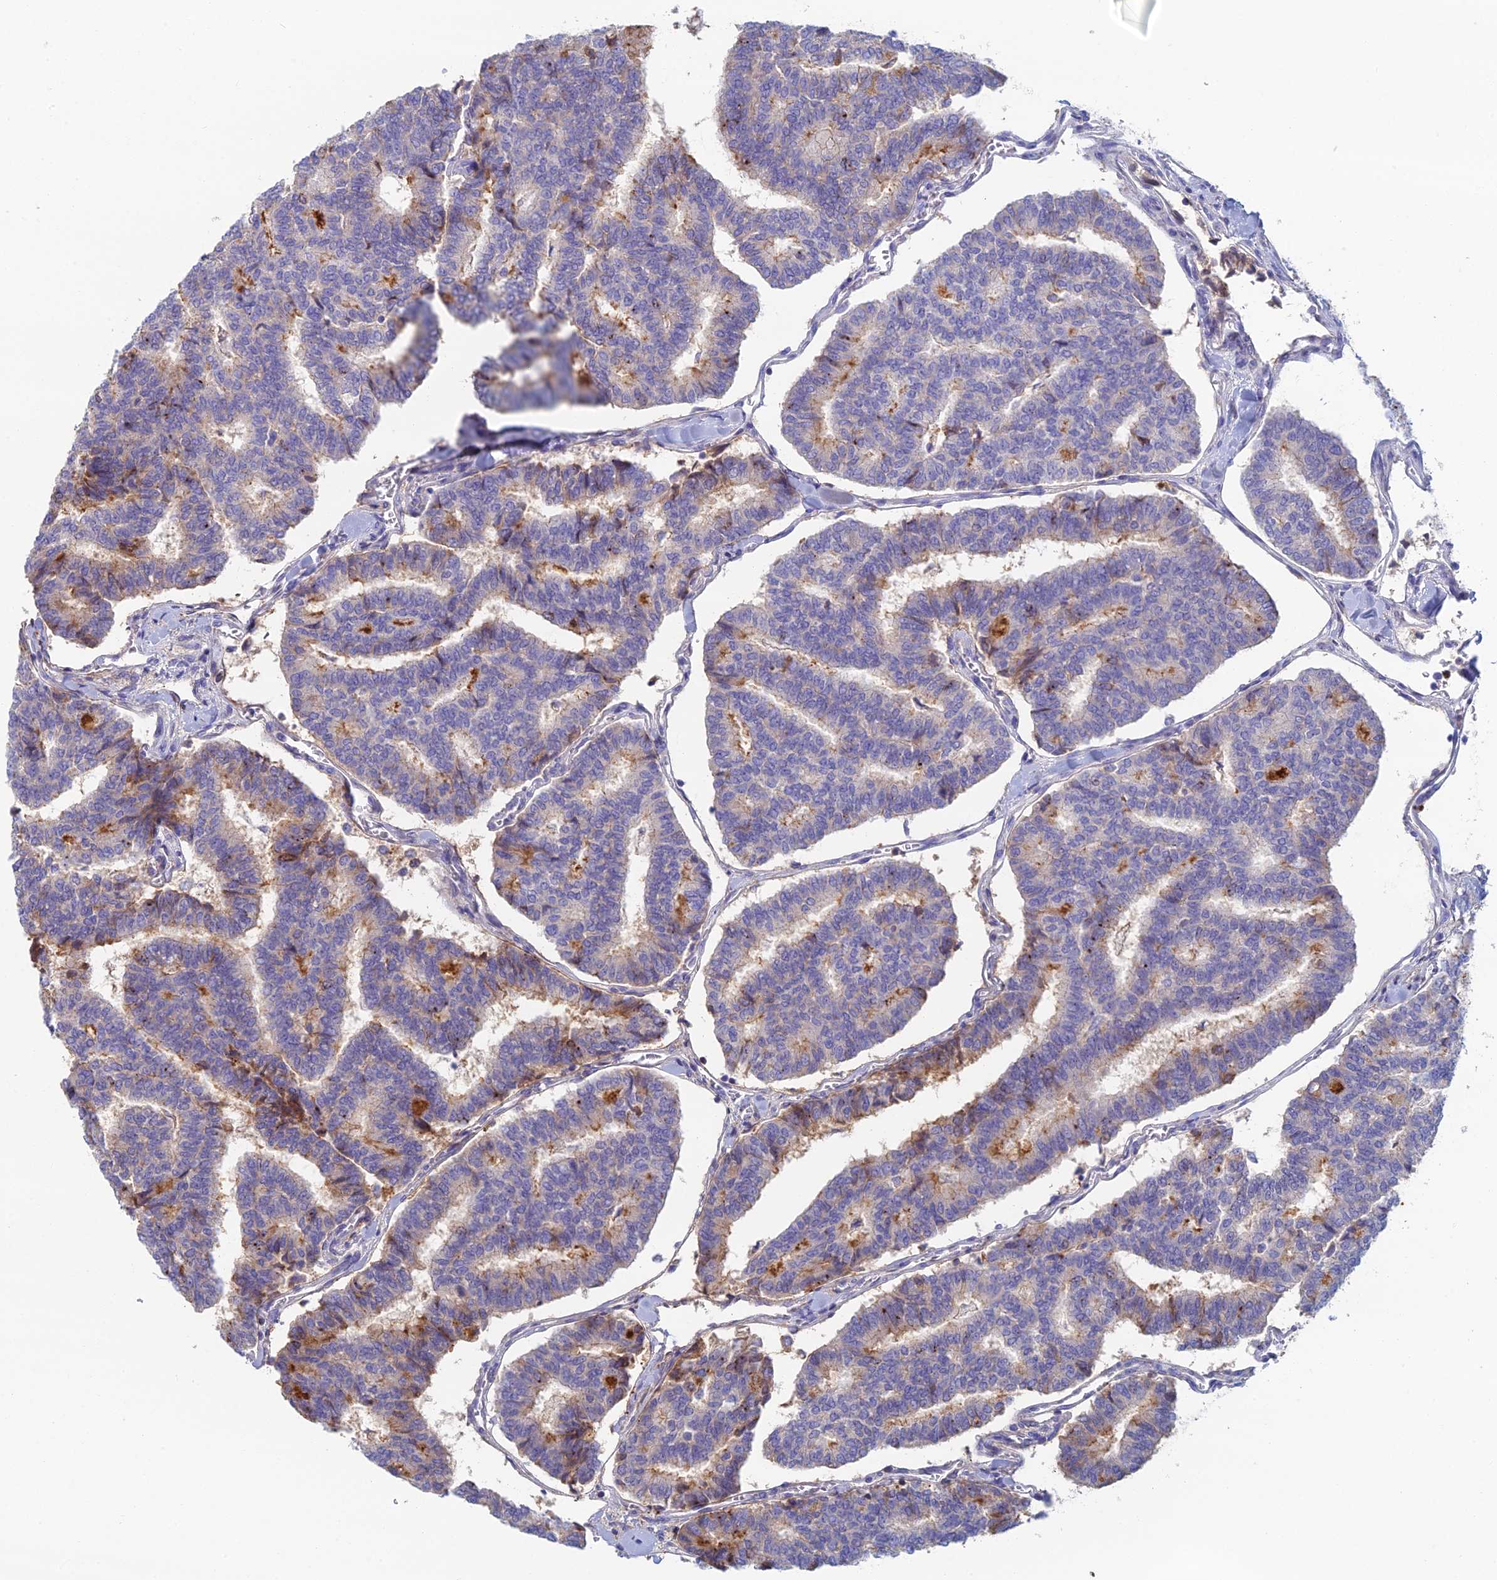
{"staining": {"intensity": "negative", "quantity": "none", "location": "none"}, "tissue": "thyroid cancer", "cell_type": "Tumor cells", "image_type": "cancer", "snomed": [{"axis": "morphology", "description": "Papillary adenocarcinoma, NOS"}, {"axis": "topography", "description": "Thyroid gland"}], "caption": "An IHC image of thyroid papillary adenocarcinoma is shown. There is no staining in tumor cells of thyroid papillary adenocarcinoma. The staining was performed using DAB (3,3'-diaminobenzidine) to visualize the protein expression in brown, while the nuclei were stained in blue with hematoxylin (Magnification: 20x).", "gene": "IFTAP", "patient": {"sex": "female", "age": 35}}